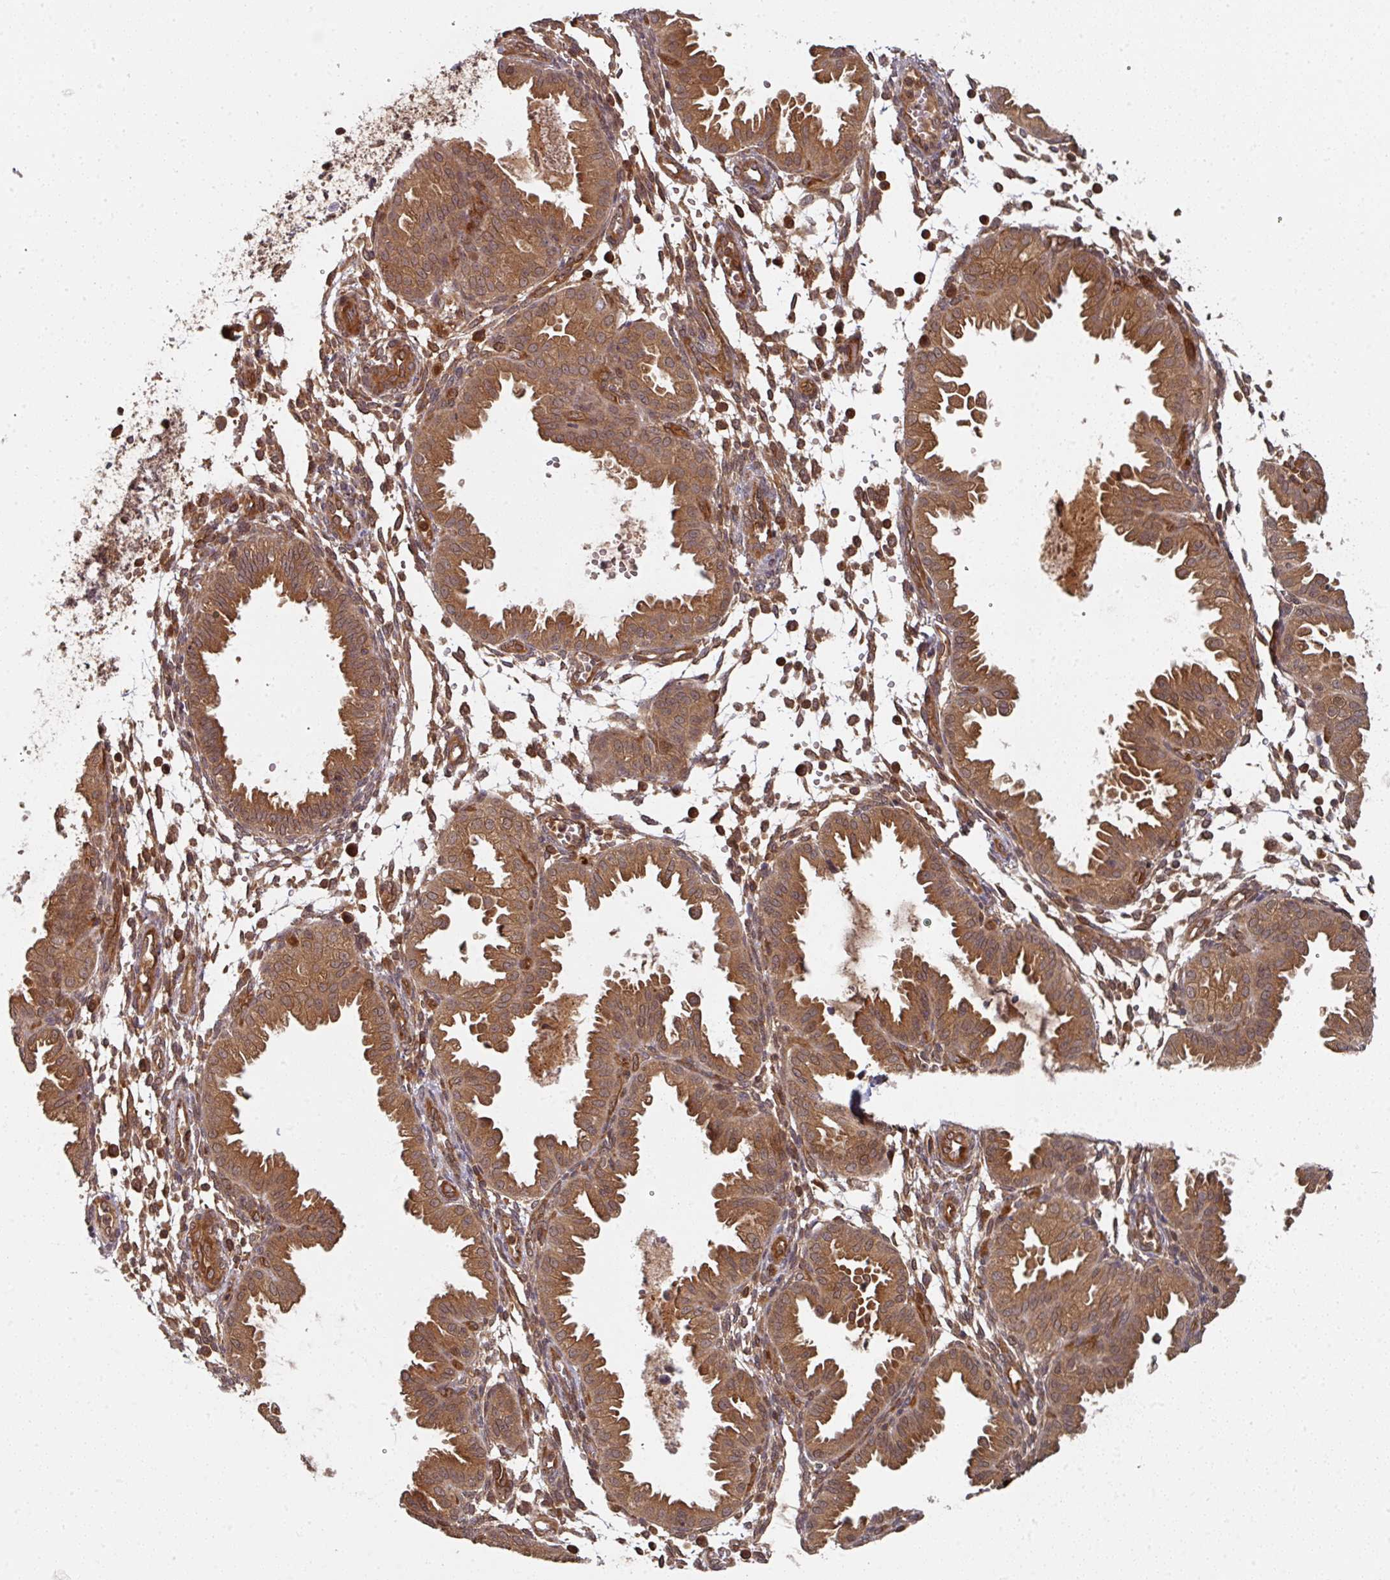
{"staining": {"intensity": "moderate", "quantity": "25%-75%", "location": "cytoplasmic/membranous"}, "tissue": "endometrium", "cell_type": "Cells in endometrial stroma", "image_type": "normal", "snomed": [{"axis": "morphology", "description": "Normal tissue, NOS"}, {"axis": "topography", "description": "Endometrium"}], "caption": "High-magnification brightfield microscopy of normal endometrium stained with DAB (brown) and counterstained with hematoxylin (blue). cells in endometrial stroma exhibit moderate cytoplasmic/membranous staining is seen in about25%-75% of cells. The protein is shown in brown color, while the nuclei are stained blue.", "gene": "EIF4EBP2", "patient": {"sex": "female", "age": 33}}